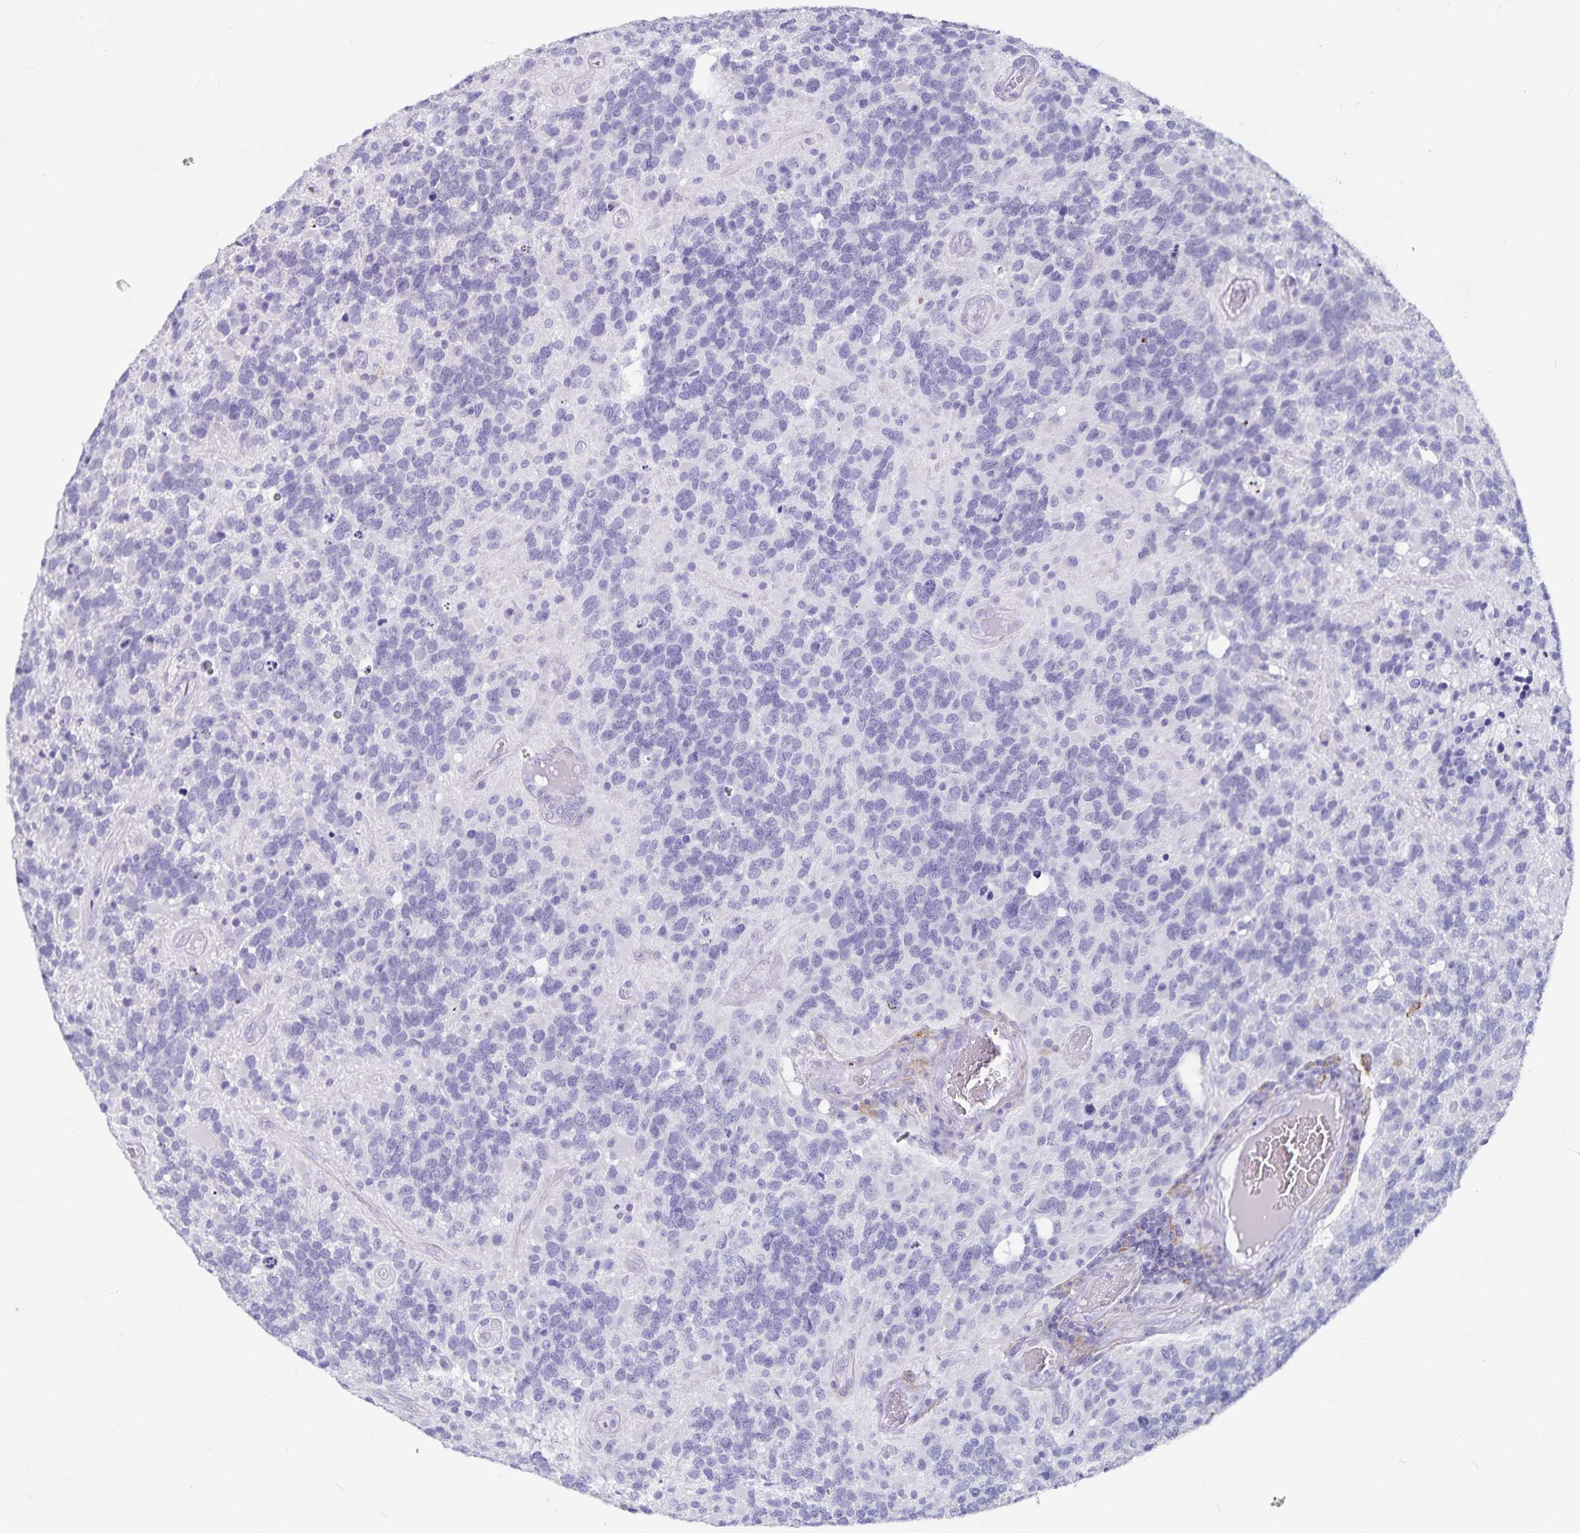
{"staining": {"intensity": "negative", "quantity": "none", "location": "none"}, "tissue": "glioma", "cell_type": "Tumor cells", "image_type": "cancer", "snomed": [{"axis": "morphology", "description": "Glioma, malignant, High grade"}, {"axis": "topography", "description": "Brain"}], "caption": "Immunohistochemistry image of human glioma stained for a protein (brown), which shows no expression in tumor cells.", "gene": "PLAC1", "patient": {"sex": "female", "age": 40}}